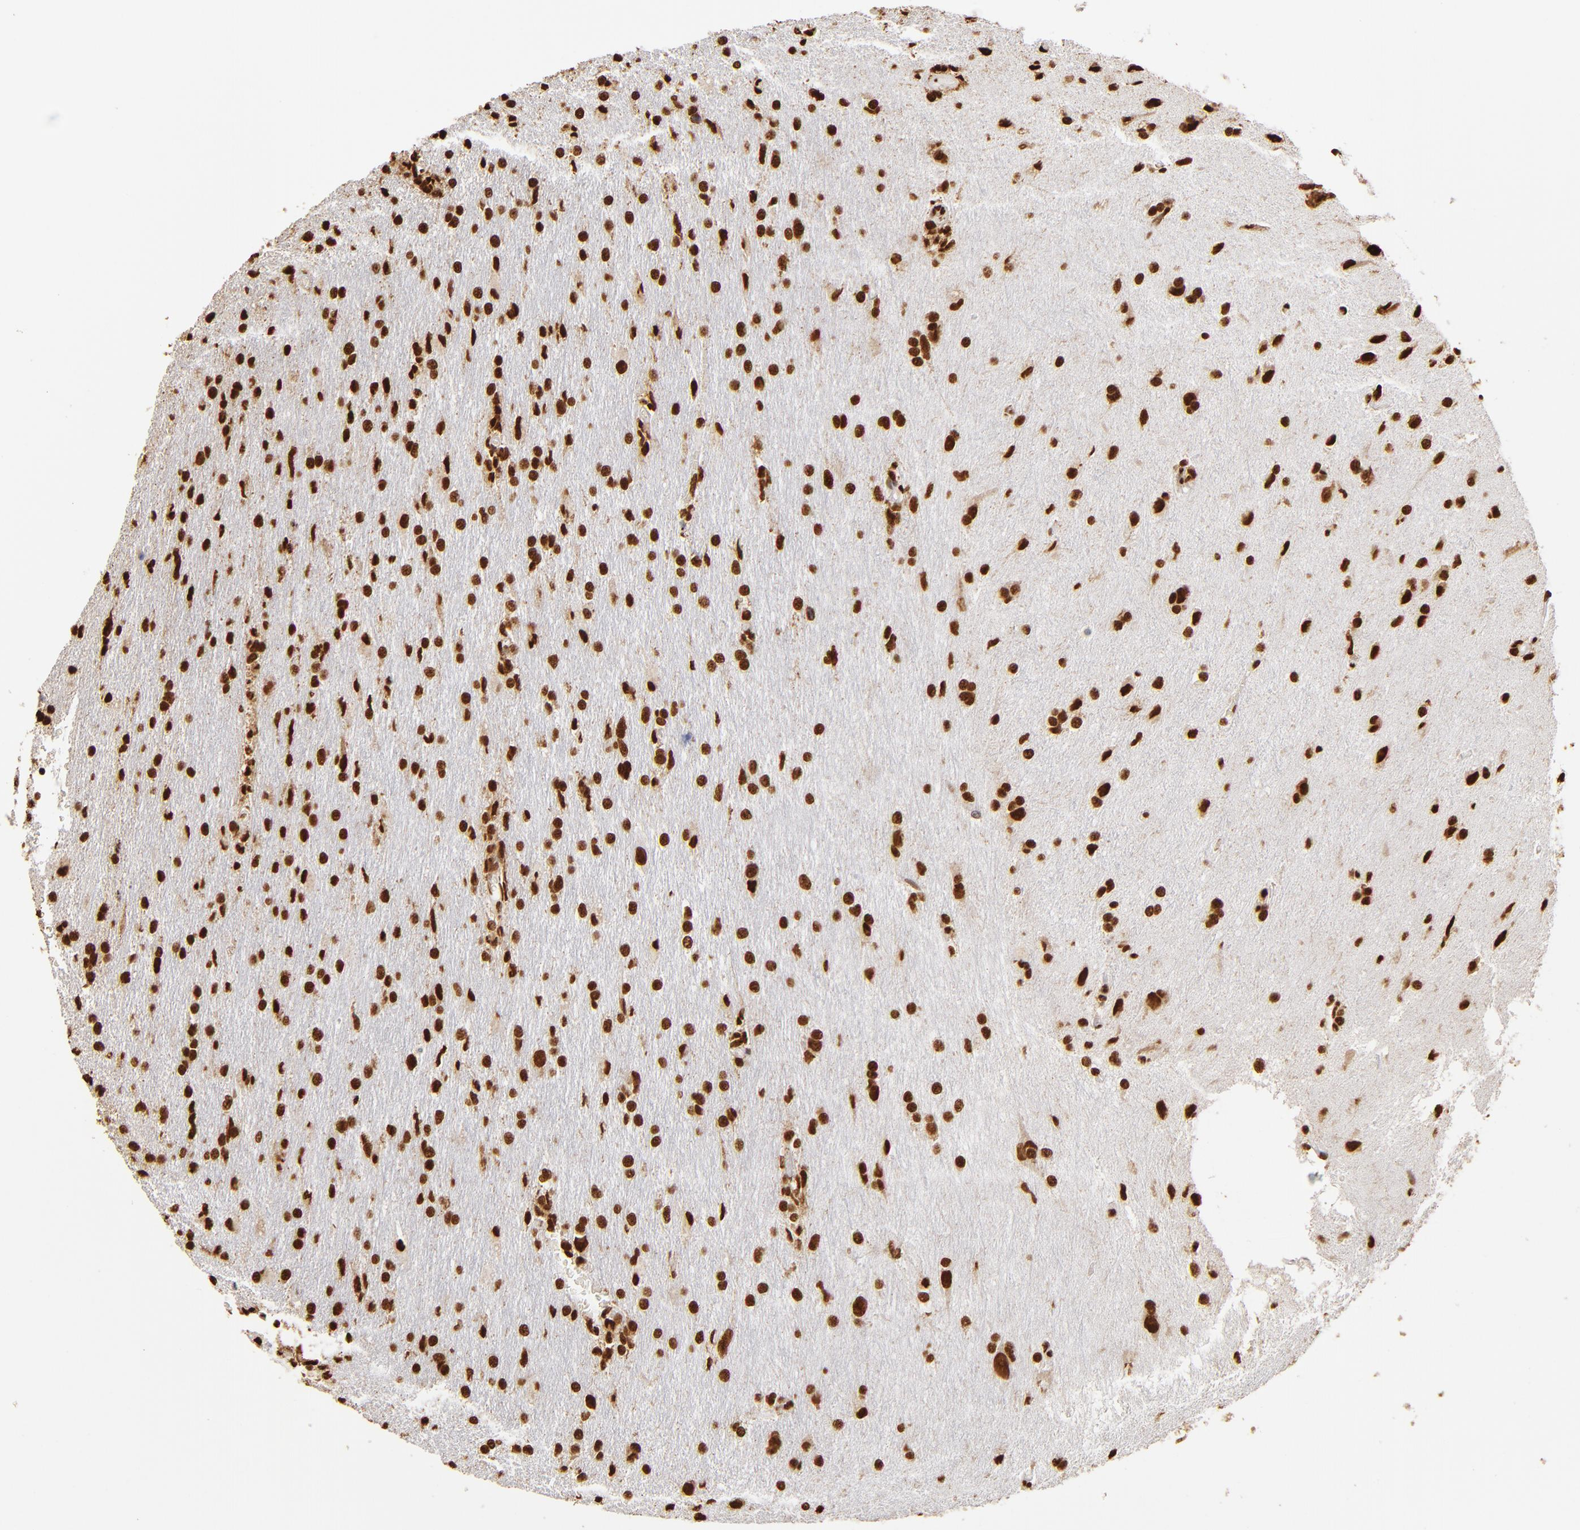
{"staining": {"intensity": "strong", "quantity": ">75%", "location": "nuclear"}, "tissue": "glioma", "cell_type": "Tumor cells", "image_type": "cancer", "snomed": [{"axis": "morphology", "description": "Glioma, malignant, High grade"}, {"axis": "topography", "description": "Brain"}], "caption": "High-power microscopy captured an immunohistochemistry (IHC) micrograph of glioma, revealing strong nuclear staining in about >75% of tumor cells.", "gene": "ILF3", "patient": {"sex": "male", "age": 68}}